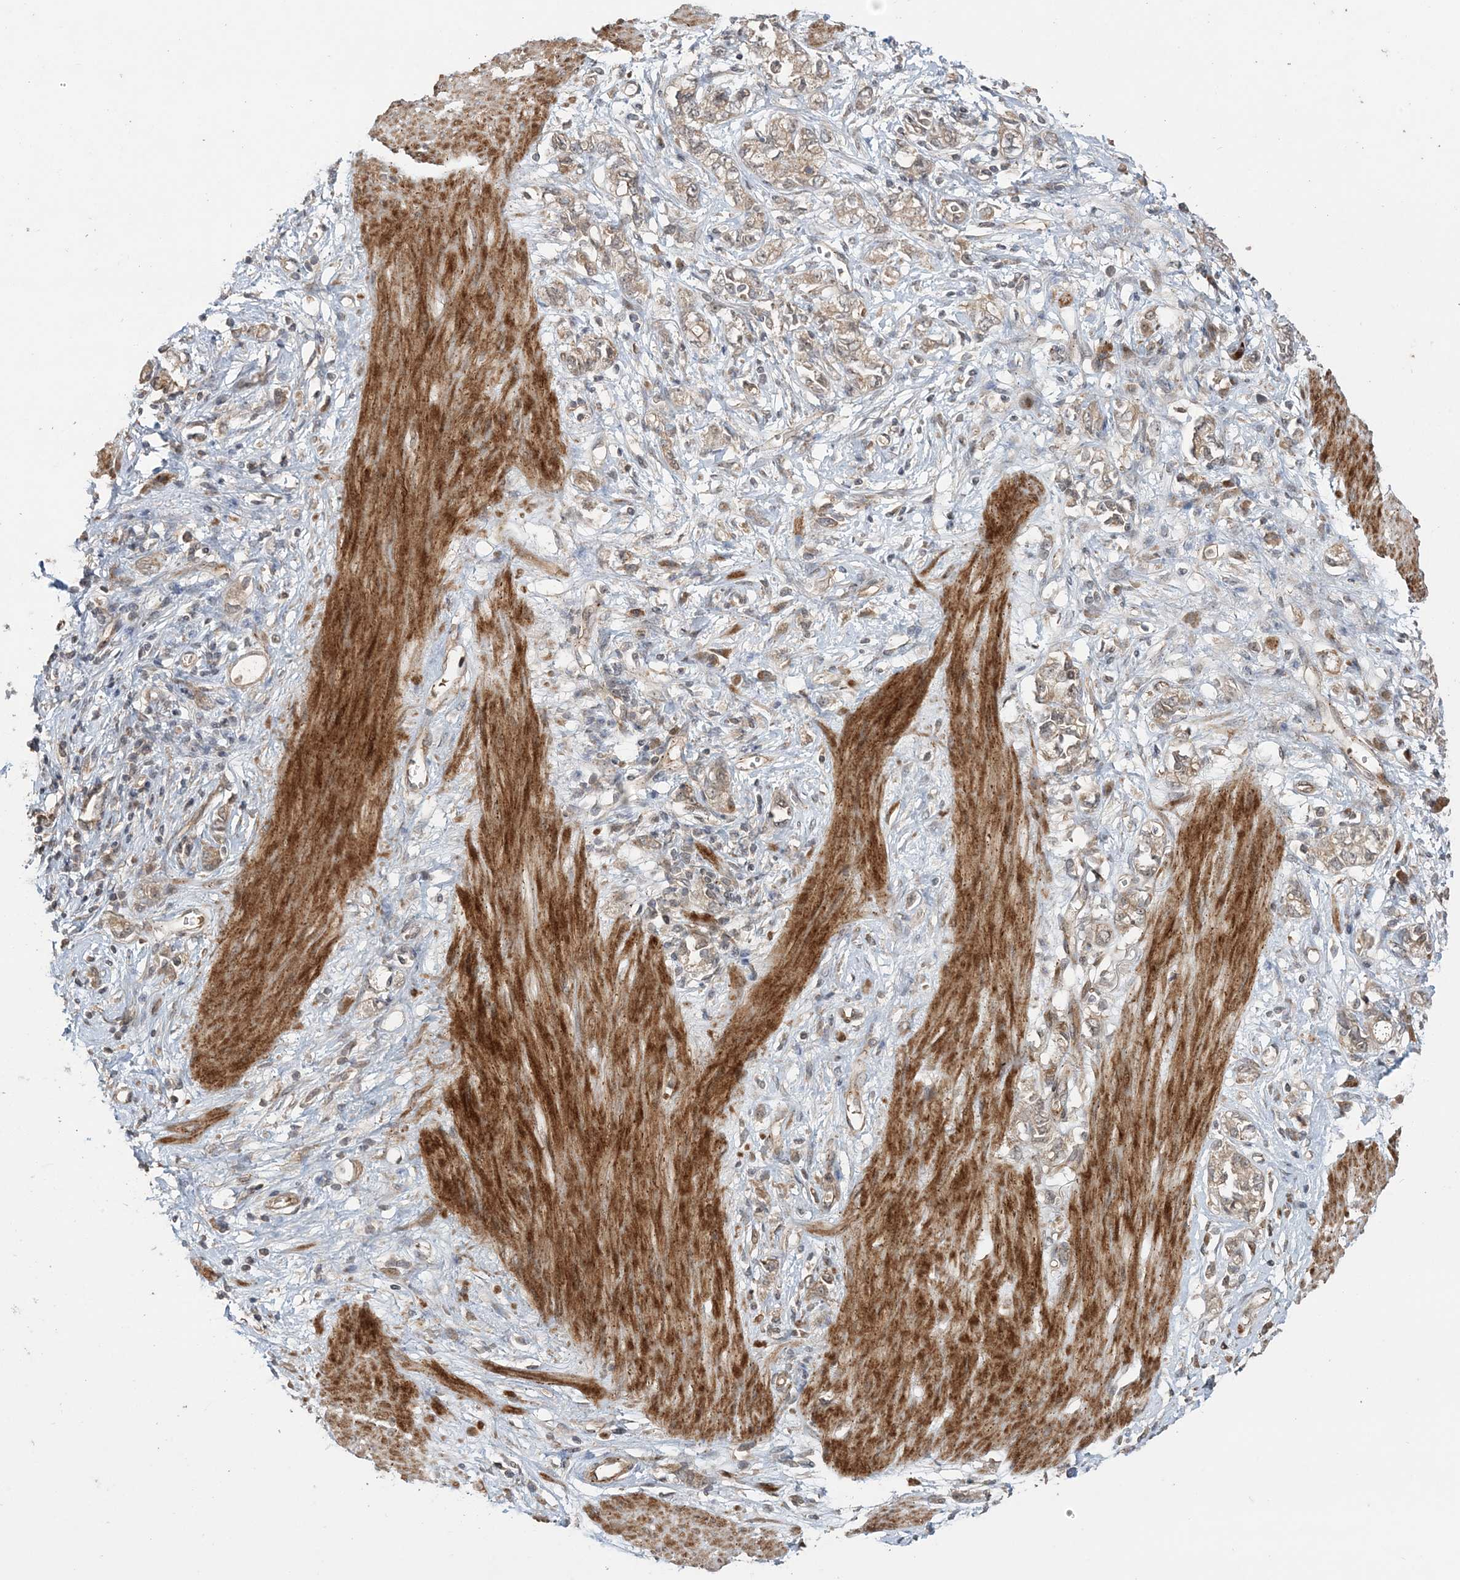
{"staining": {"intensity": "weak", "quantity": ">75%", "location": "cytoplasmic/membranous"}, "tissue": "stomach cancer", "cell_type": "Tumor cells", "image_type": "cancer", "snomed": [{"axis": "morphology", "description": "Adenocarcinoma, NOS"}, {"axis": "topography", "description": "Stomach"}], "caption": "Protein analysis of adenocarcinoma (stomach) tissue exhibits weak cytoplasmic/membranous positivity in about >75% of tumor cells.", "gene": "UBTD2", "patient": {"sex": "female", "age": 76}}